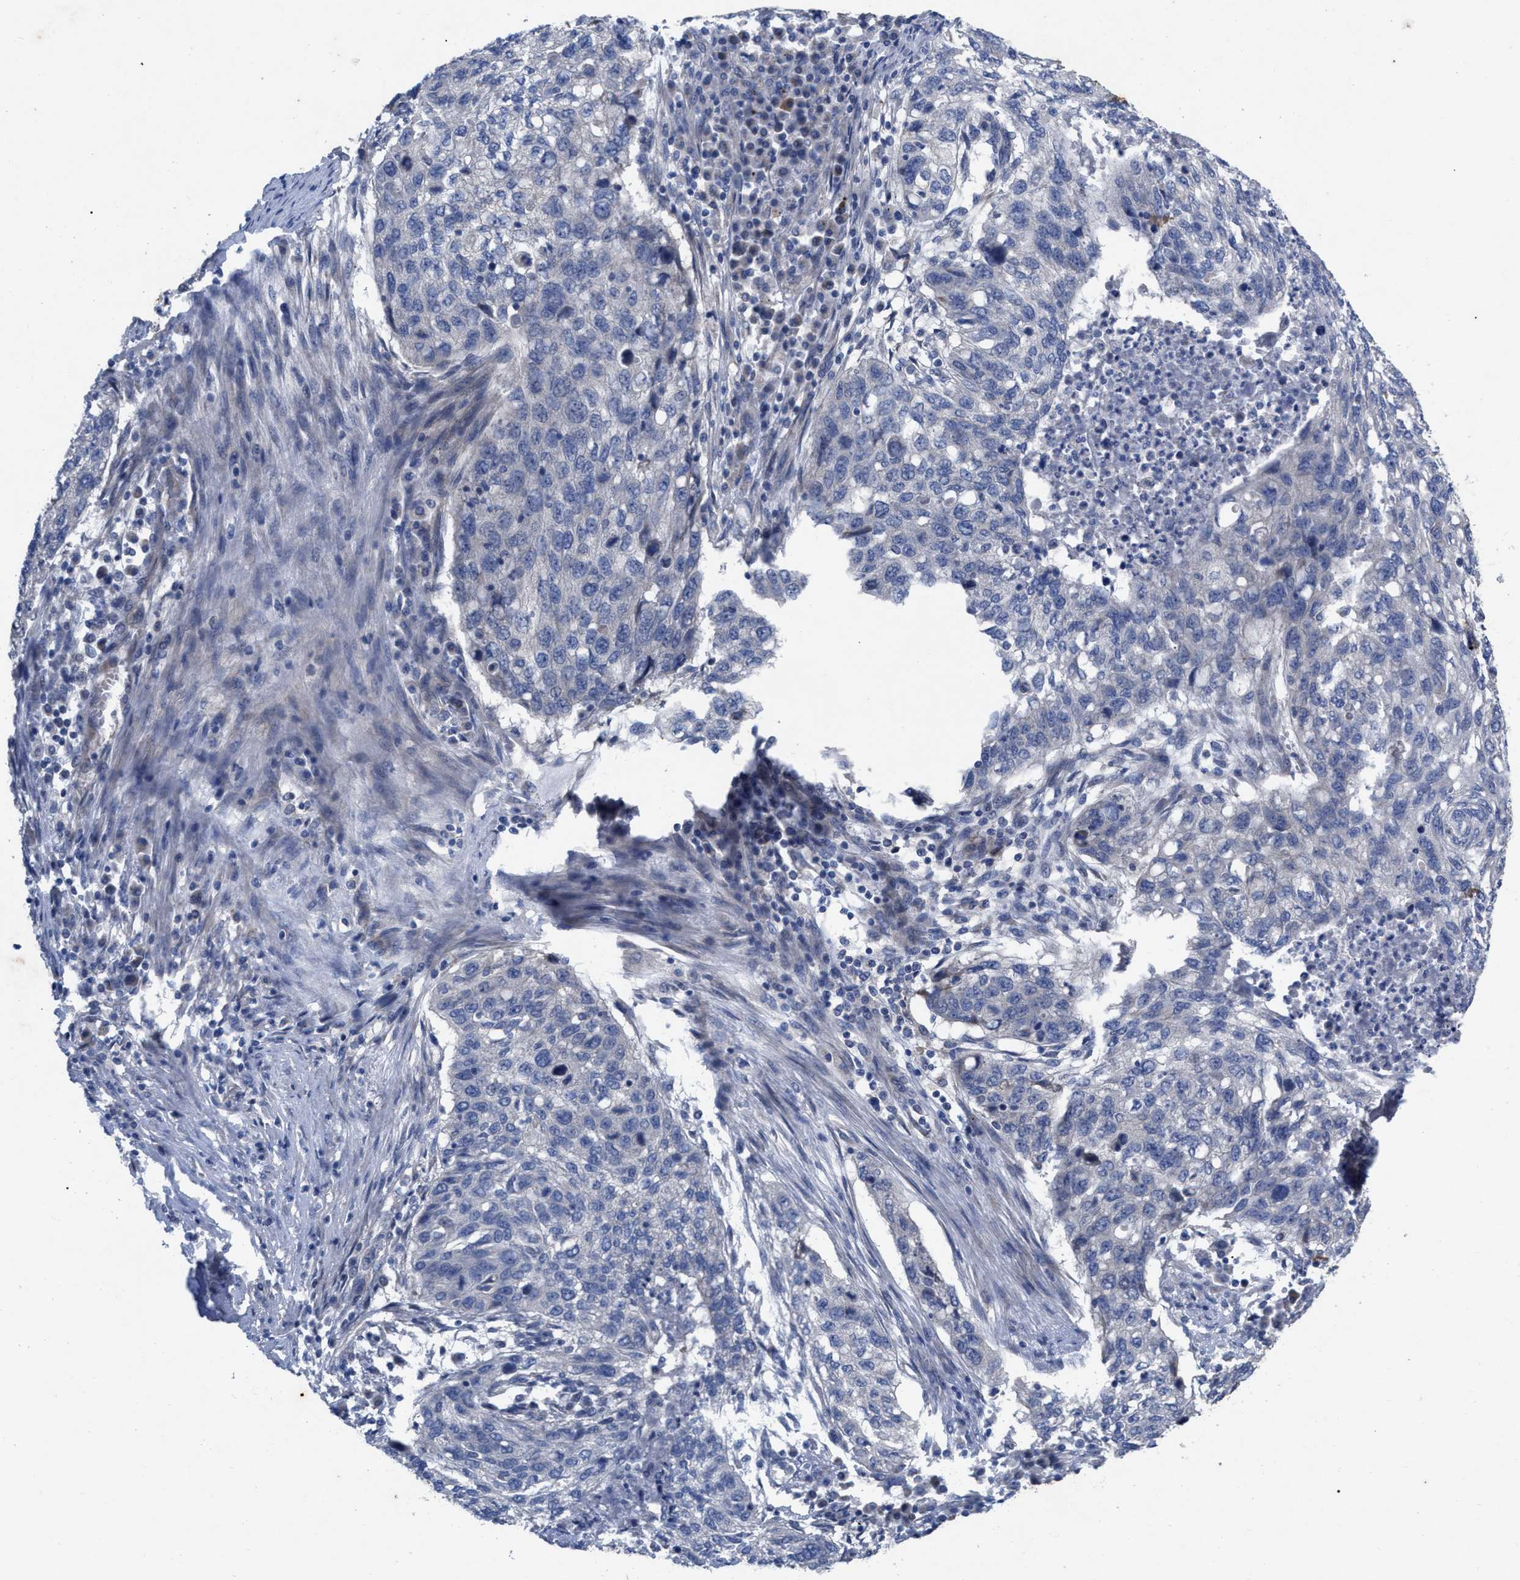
{"staining": {"intensity": "negative", "quantity": "none", "location": "none"}, "tissue": "lung cancer", "cell_type": "Tumor cells", "image_type": "cancer", "snomed": [{"axis": "morphology", "description": "Squamous cell carcinoma, NOS"}, {"axis": "topography", "description": "Lung"}], "caption": "Lung squamous cell carcinoma was stained to show a protein in brown. There is no significant staining in tumor cells.", "gene": "VIP", "patient": {"sex": "female", "age": 63}}